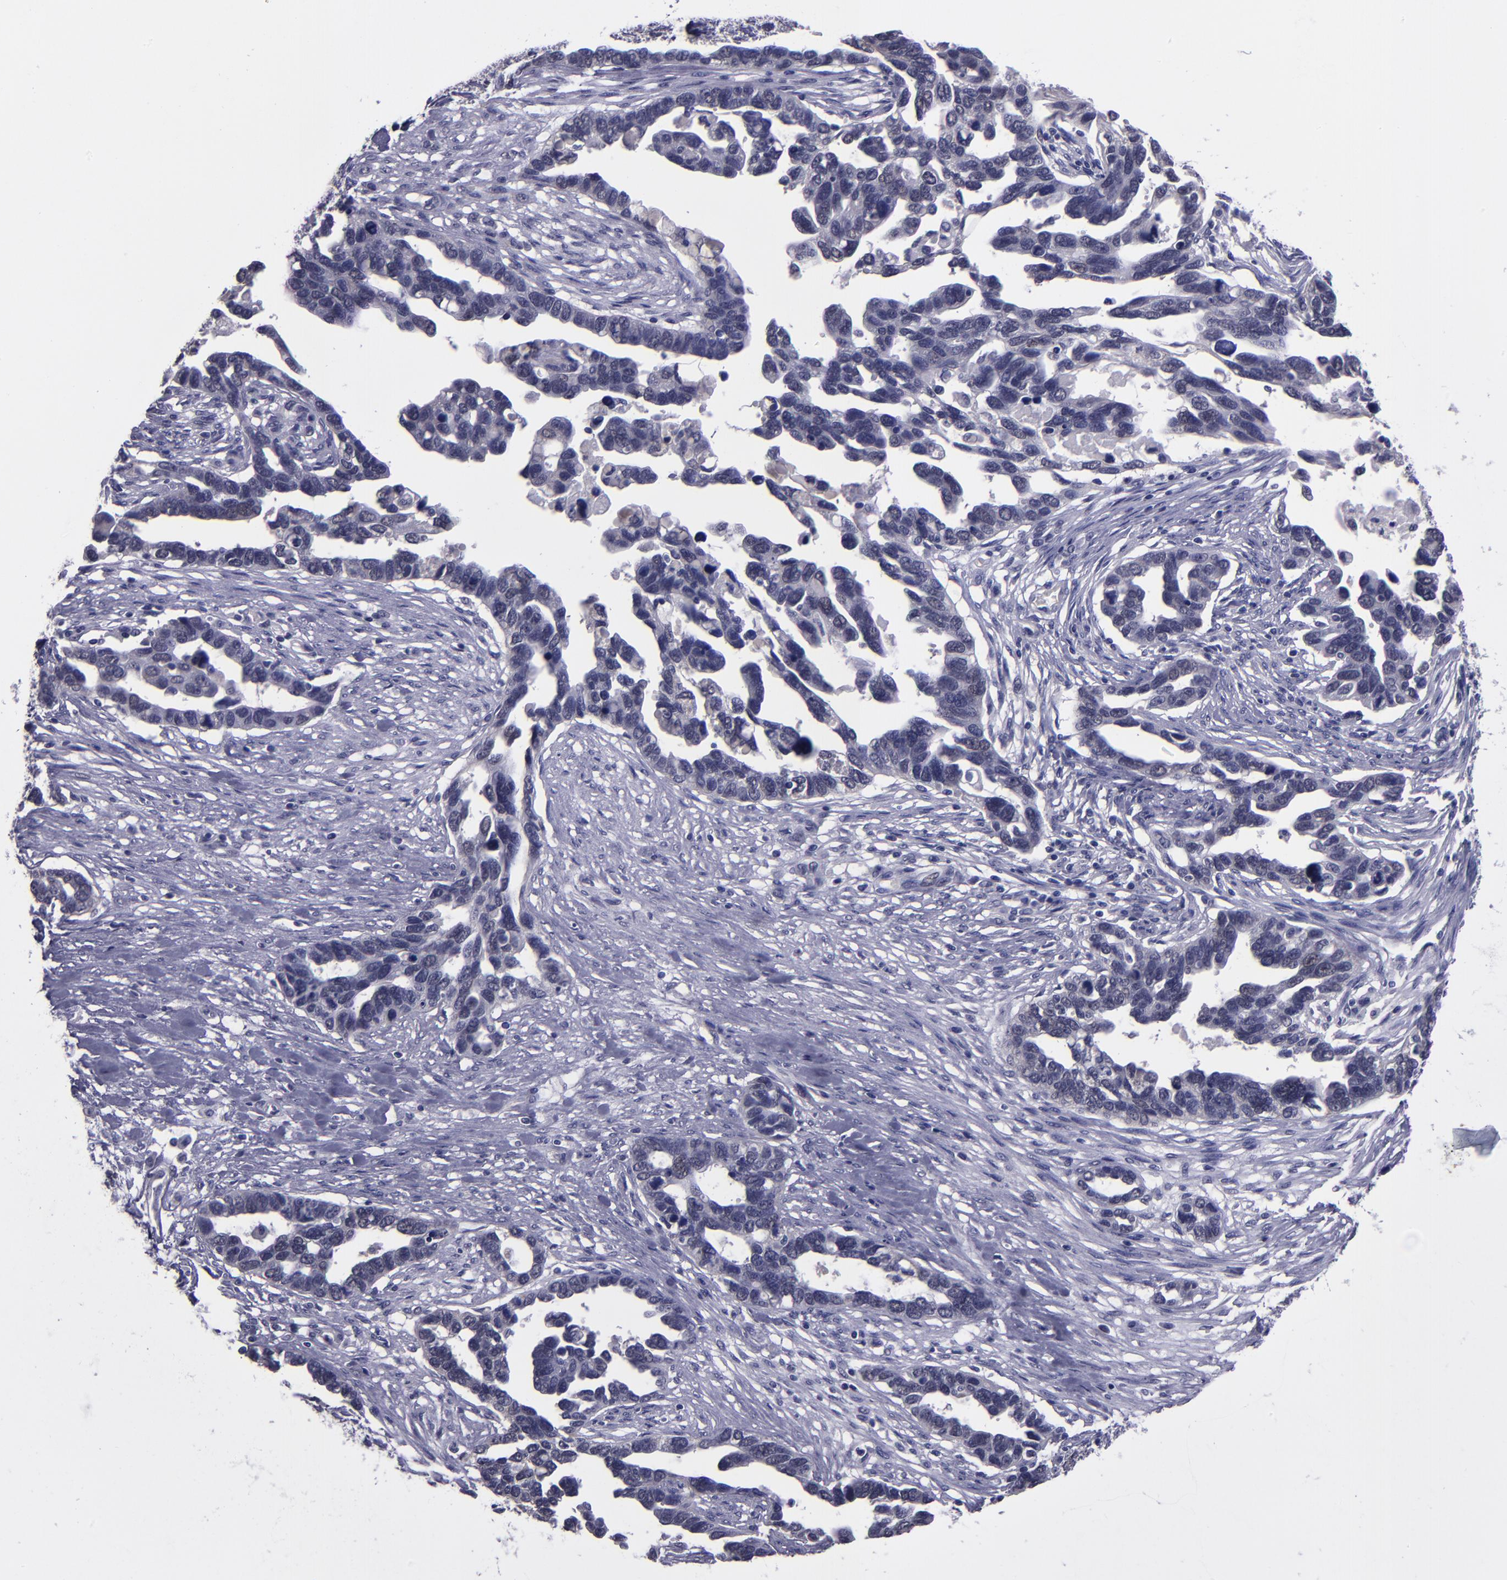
{"staining": {"intensity": "negative", "quantity": "none", "location": "none"}, "tissue": "ovarian cancer", "cell_type": "Tumor cells", "image_type": "cancer", "snomed": [{"axis": "morphology", "description": "Cystadenocarcinoma, serous, NOS"}, {"axis": "topography", "description": "Ovary"}], "caption": "DAB immunohistochemical staining of human ovarian serous cystadenocarcinoma shows no significant expression in tumor cells. Nuclei are stained in blue.", "gene": "CEBPE", "patient": {"sex": "female", "age": 54}}